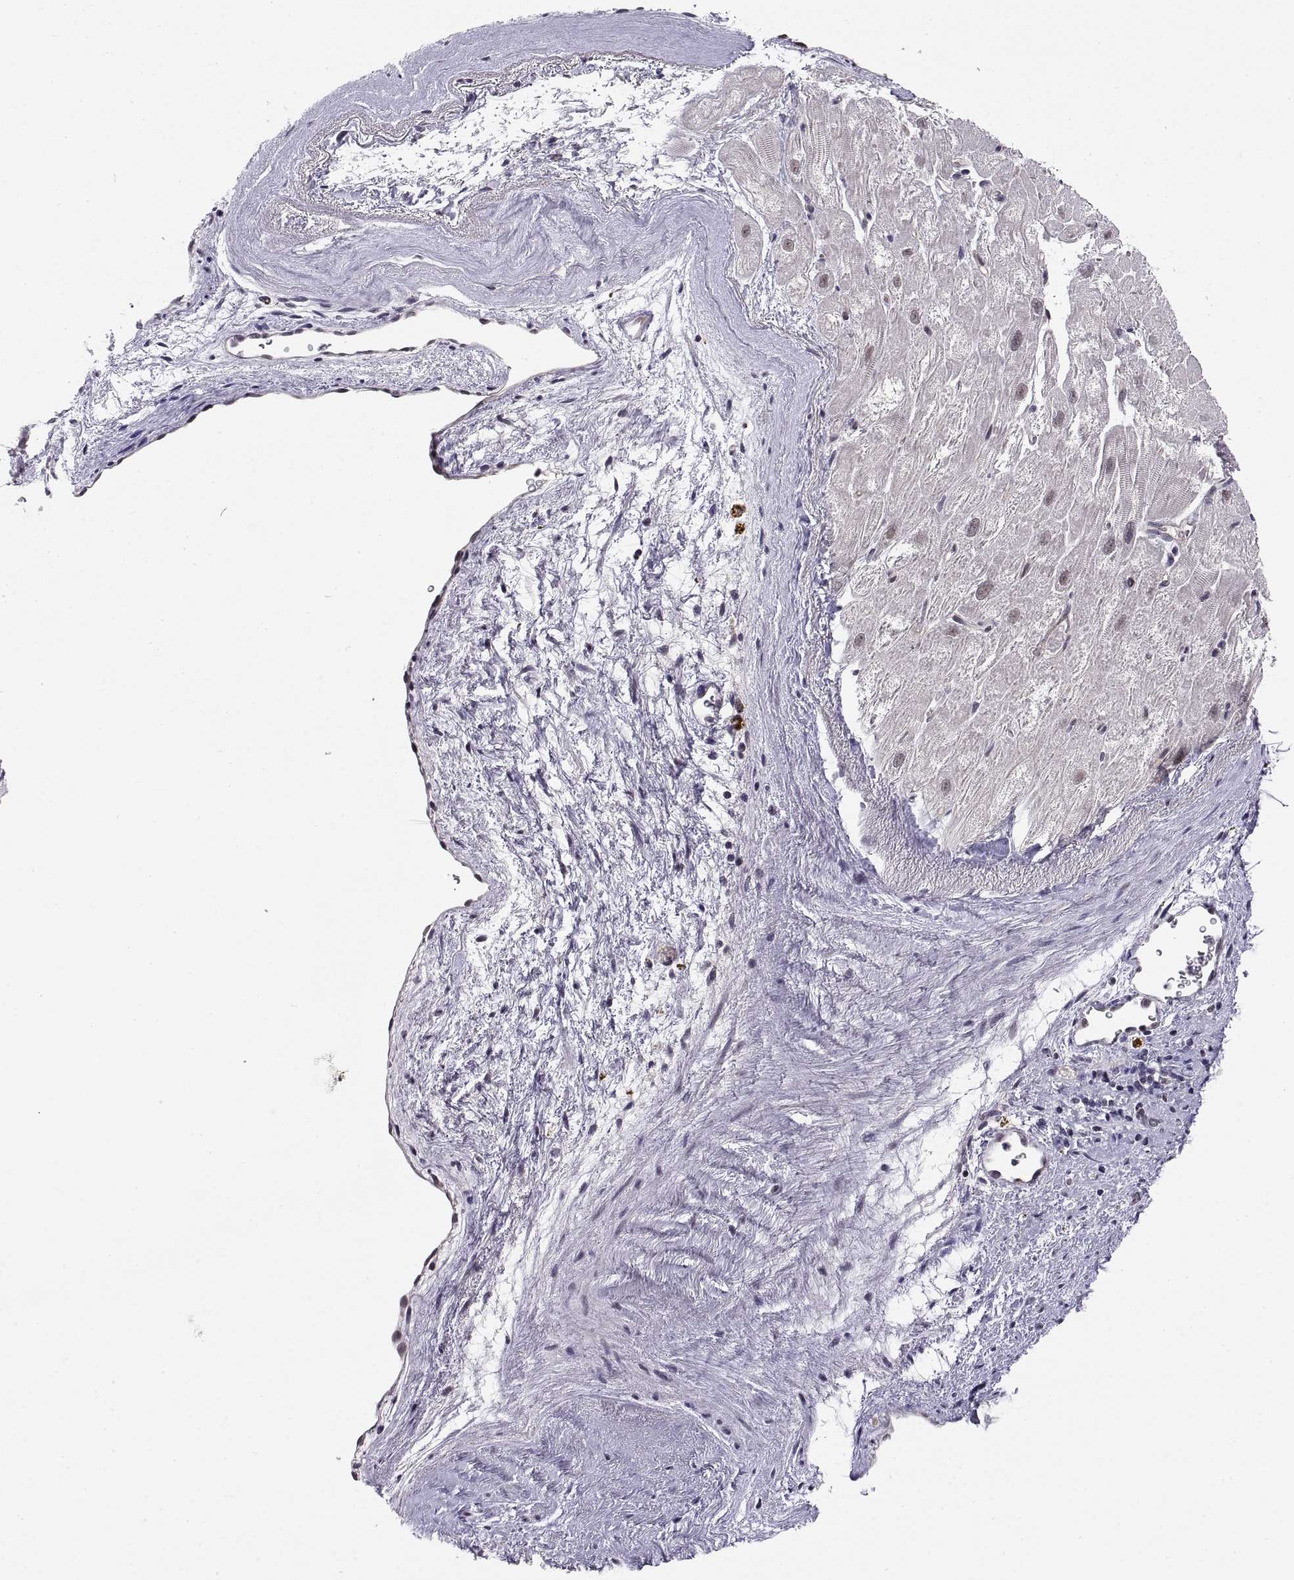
{"staining": {"intensity": "negative", "quantity": "none", "location": "none"}, "tissue": "heart muscle", "cell_type": "Cardiomyocytes", "image_type": "normal", "snomed": [{"axis": "morphology", "description": "Normal tissue, NOS"}, {"axis": "topography", "description": "Heart"}], "caption": "The IHC image has no significant expression in cardiomyocytes of heart muscle.", "gene": "CHFR", "patient": {"sex": "male", "age": 61}}